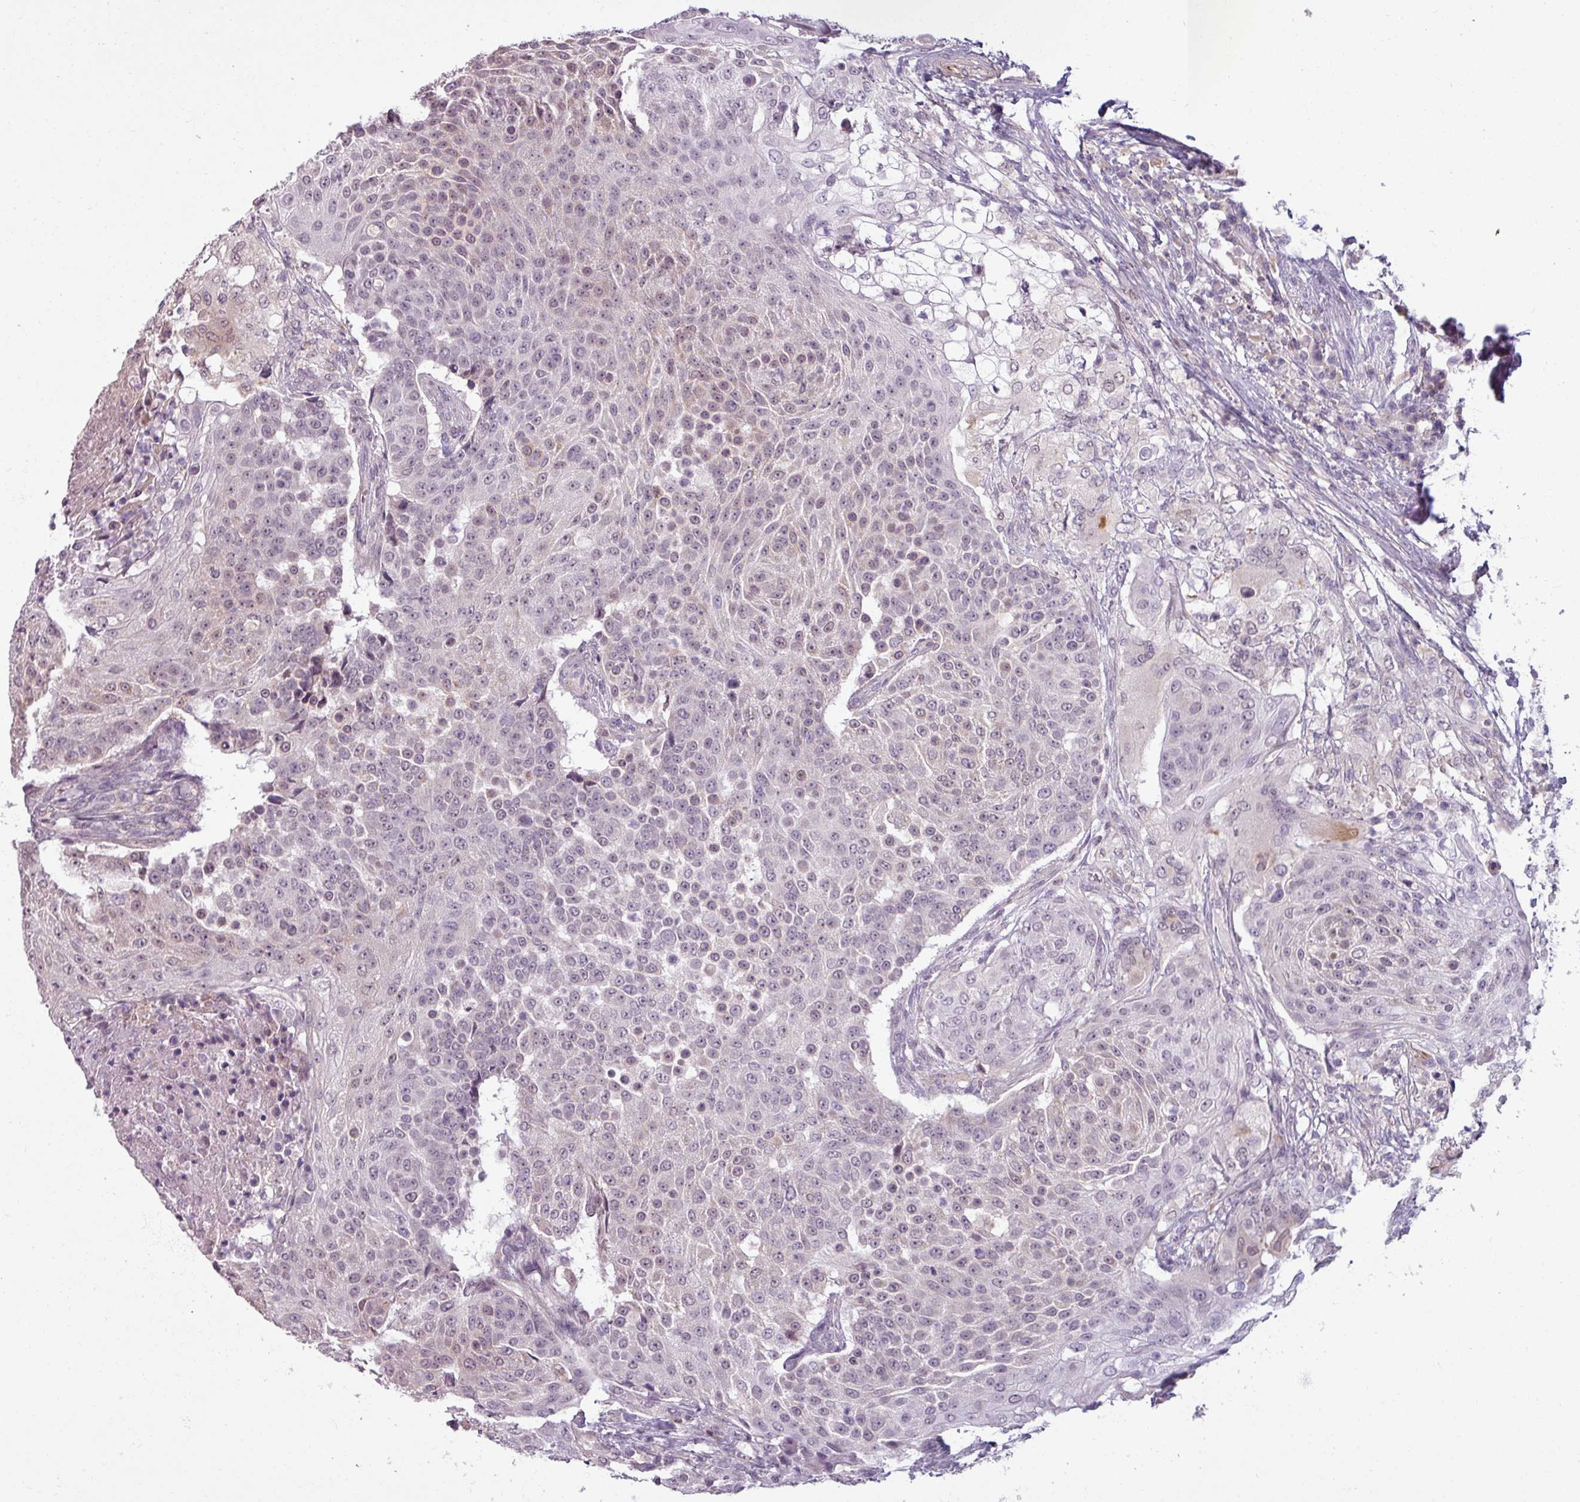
{"staining": {"intensity": "weak", "quantity": "<25%", "location": "cytoplasmic/membranous,nuclear"}, "tissue": "urothelial cancer", "cell_type": "Tumor cells", "image_type": "cancer", "snomed": [{"axis": "morphology", "description": "Urothelial carcinoma, High grade"}, {"axis": "topography", "description": "Urinary bladder"}], "caption": "An IHC image of urothelial carcinoma (high-grade) is shown. There is no staining in tumor cells of urothelial carcinoma (high-grade).", "gene": "UVSSA", "patient": {"sex": "female", "age": 63}}